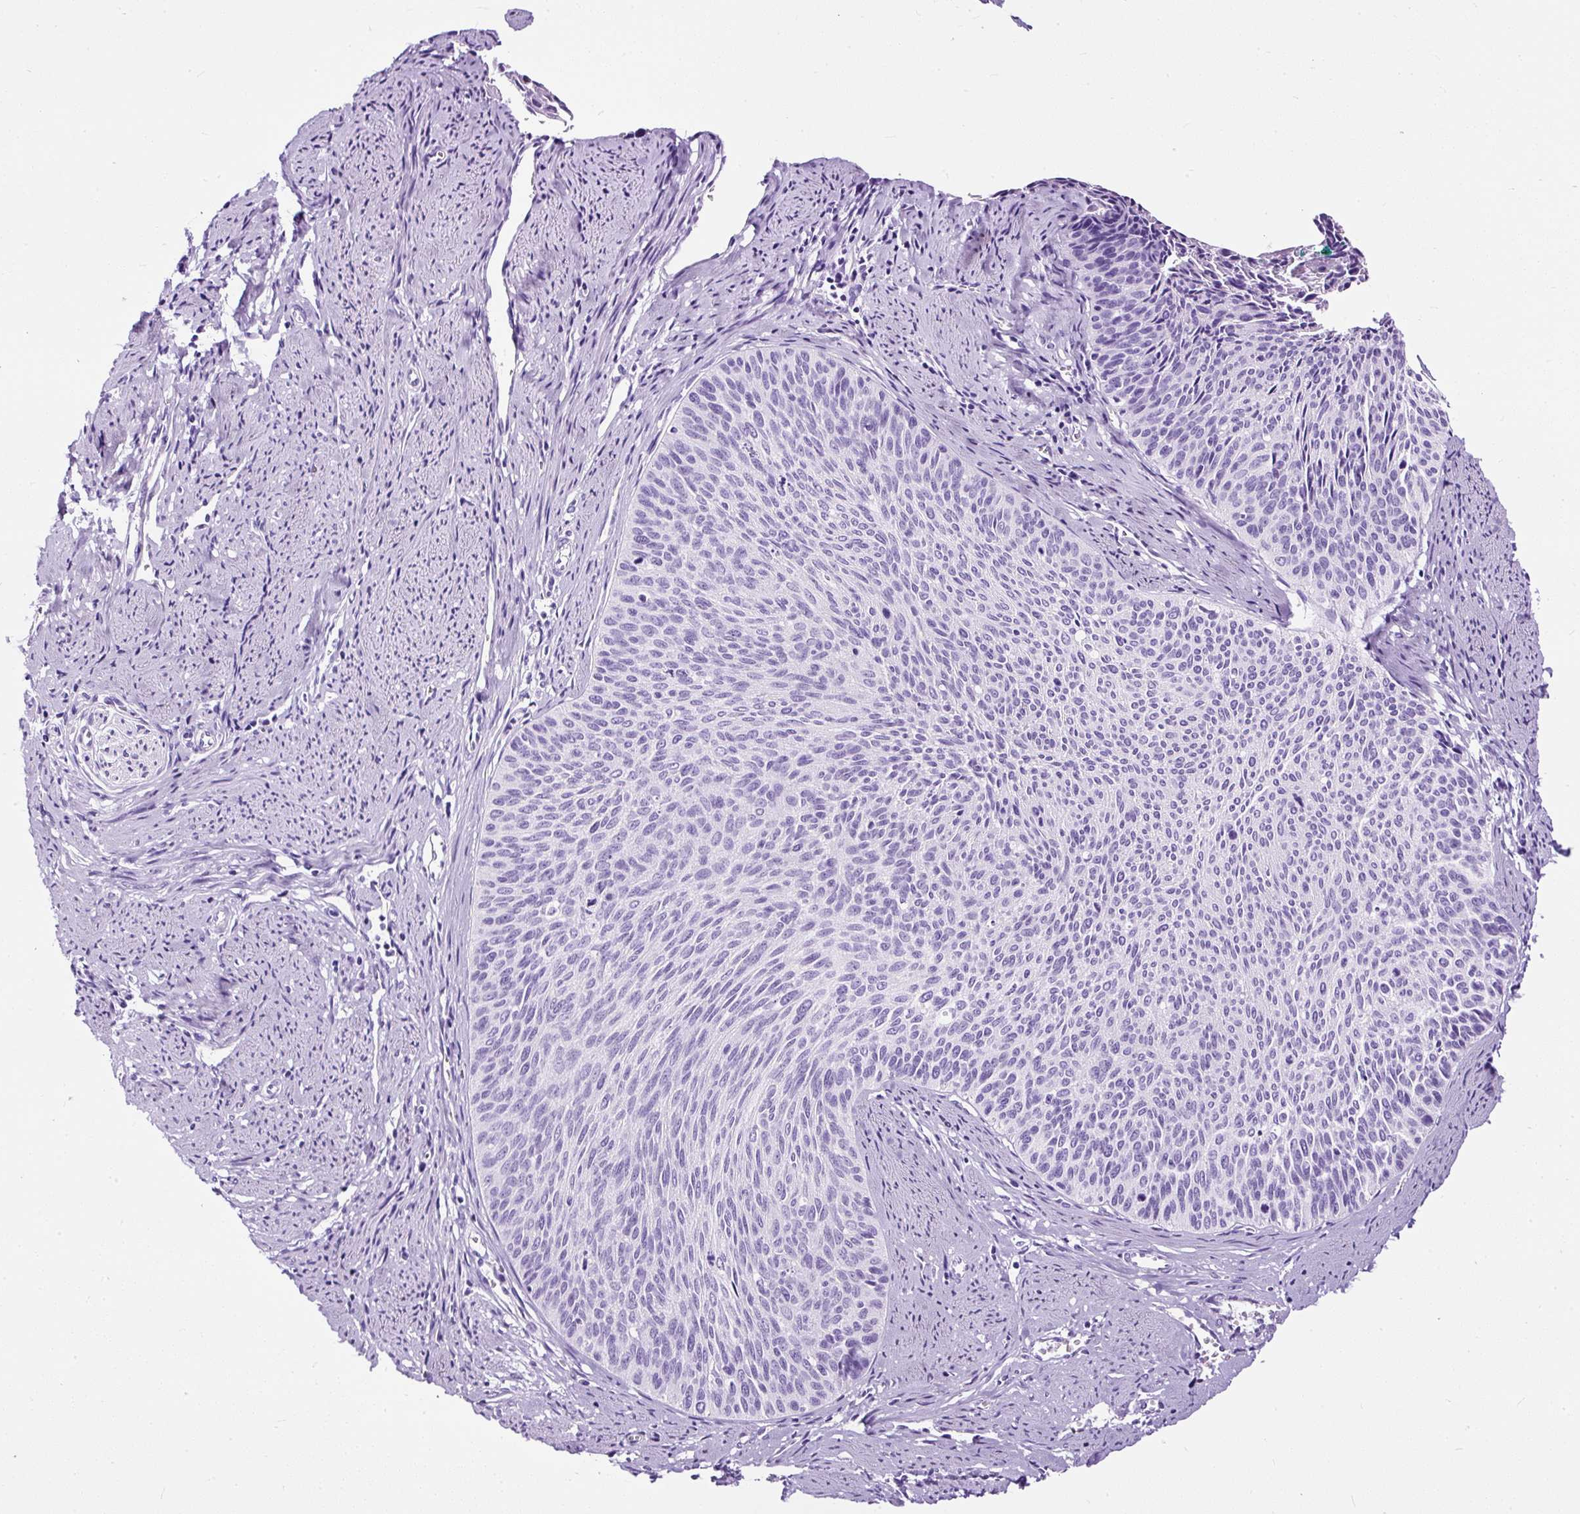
{"staining": {"intensity": "negative", "quantity": "none", "location": "none"}, "tissue": "cervical cancer", "cell_type": "Tumor cells", "image_type": "cancer", "snomed": [{"axis": "morphology", "description": "Squamous cell carcinoma, NOS"}, {"axis": "topography", "description": "Cervix"}], "caption": "This is a photomicrograph of immunohistochemistry staining of cervical squamous cell carcinoma, which shows no staining in tumor cells. (DAB immunohistochemistry (IHC) with hematoxylin counter stain).", "gene": "NTS", "patient": {"sex": "female", "age": 55}}